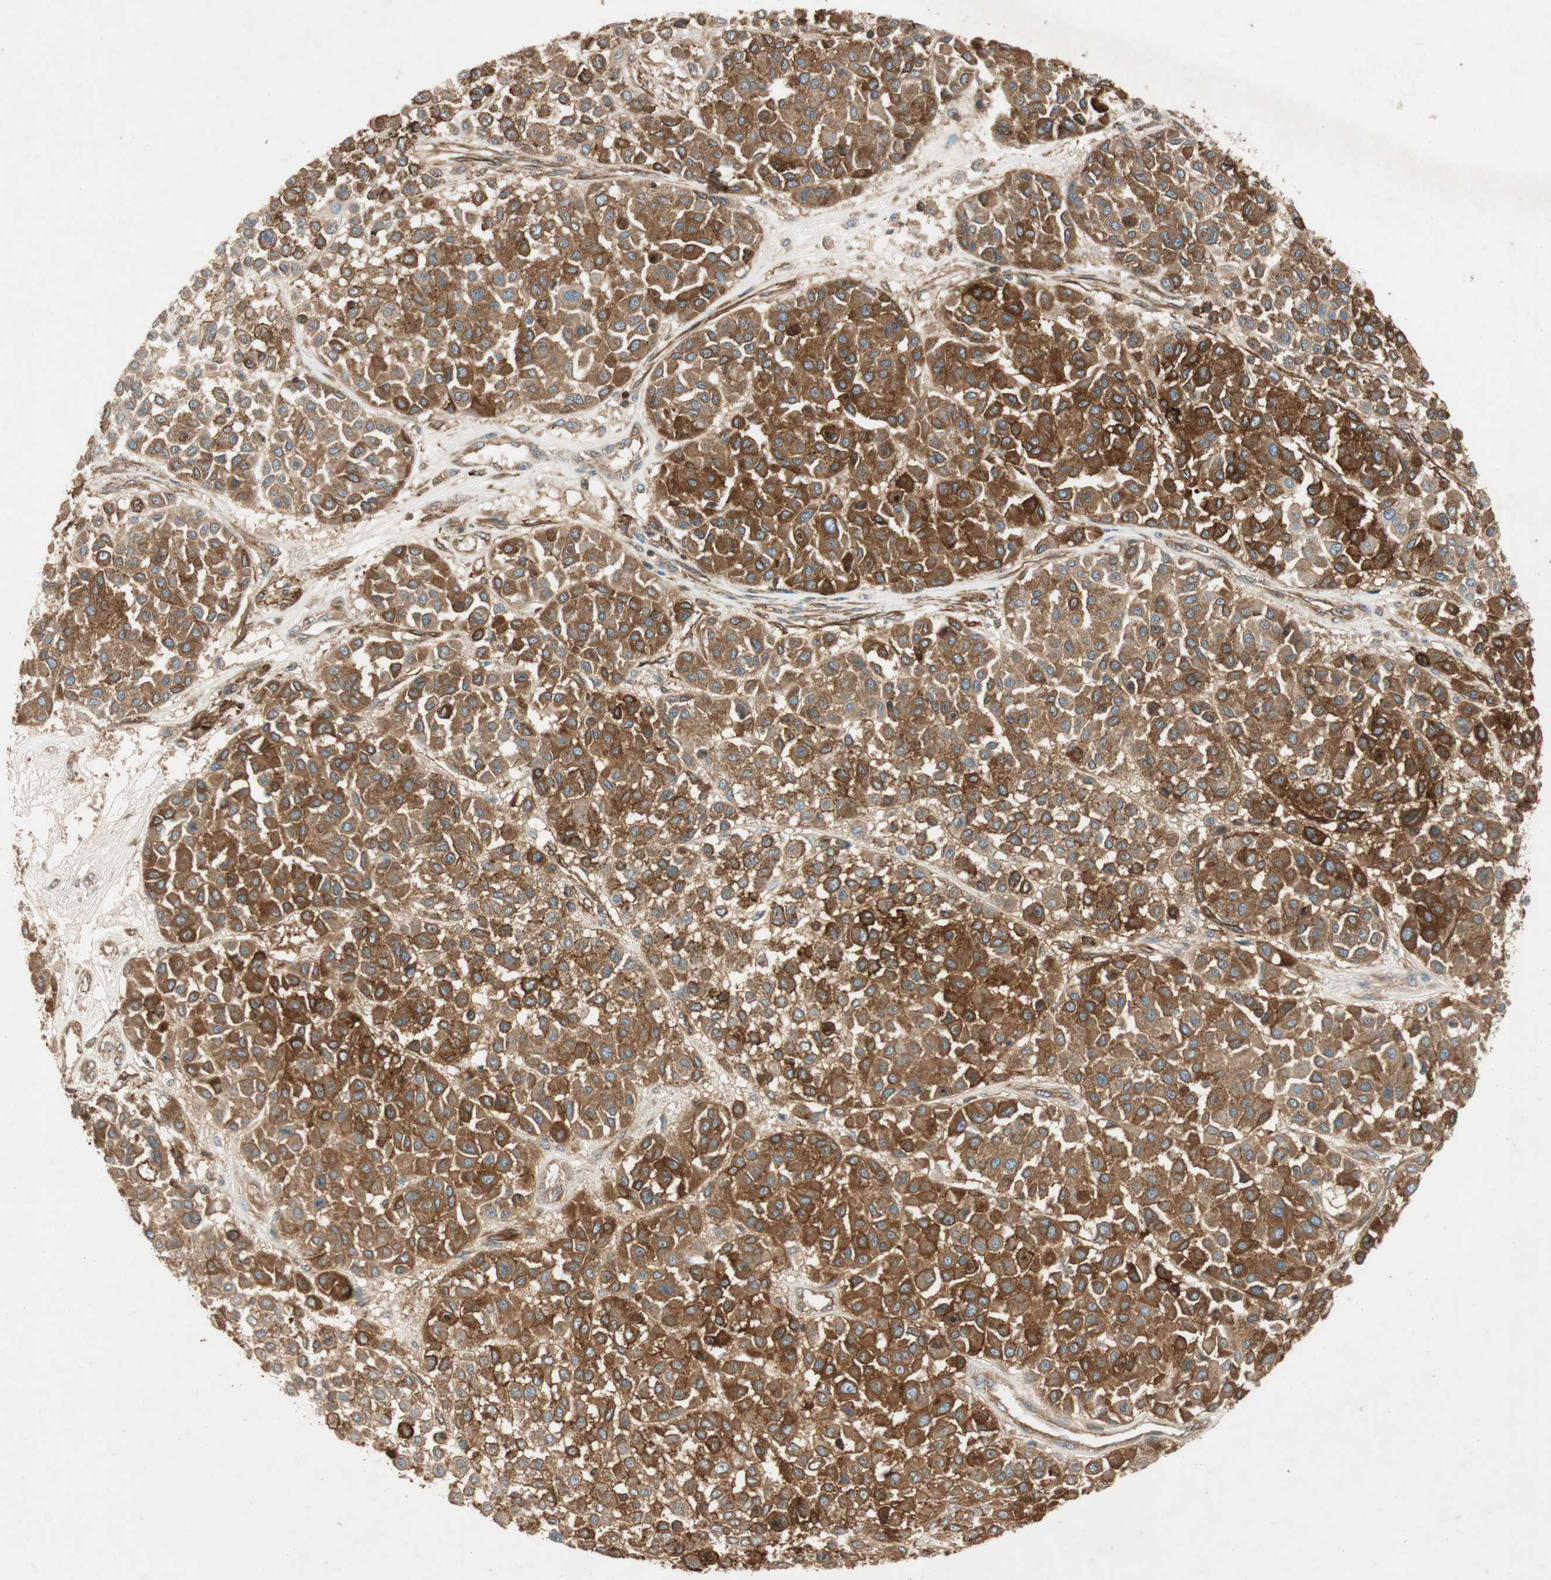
{"staining": {"intensity": "strong", "quantity": ">75%", "location": "cytoplasmic/membranous"}, "tissue": "melanoma", "cell_type": "Tumor cells", "image_type": "cancer", "snomed": [{"axis": "morphology", "description": "Malignant melanoma, Metastatic site"}, {"axis": "topography", "description": "Soft tissue"}], "caption": "A high amount of strong cytoplasmic/membranous positivity is seen in about >75% of tumor cells in melanoma tissue.", "gene": "BTN3A3", "patient": {"sex": "male", "age": 41}}